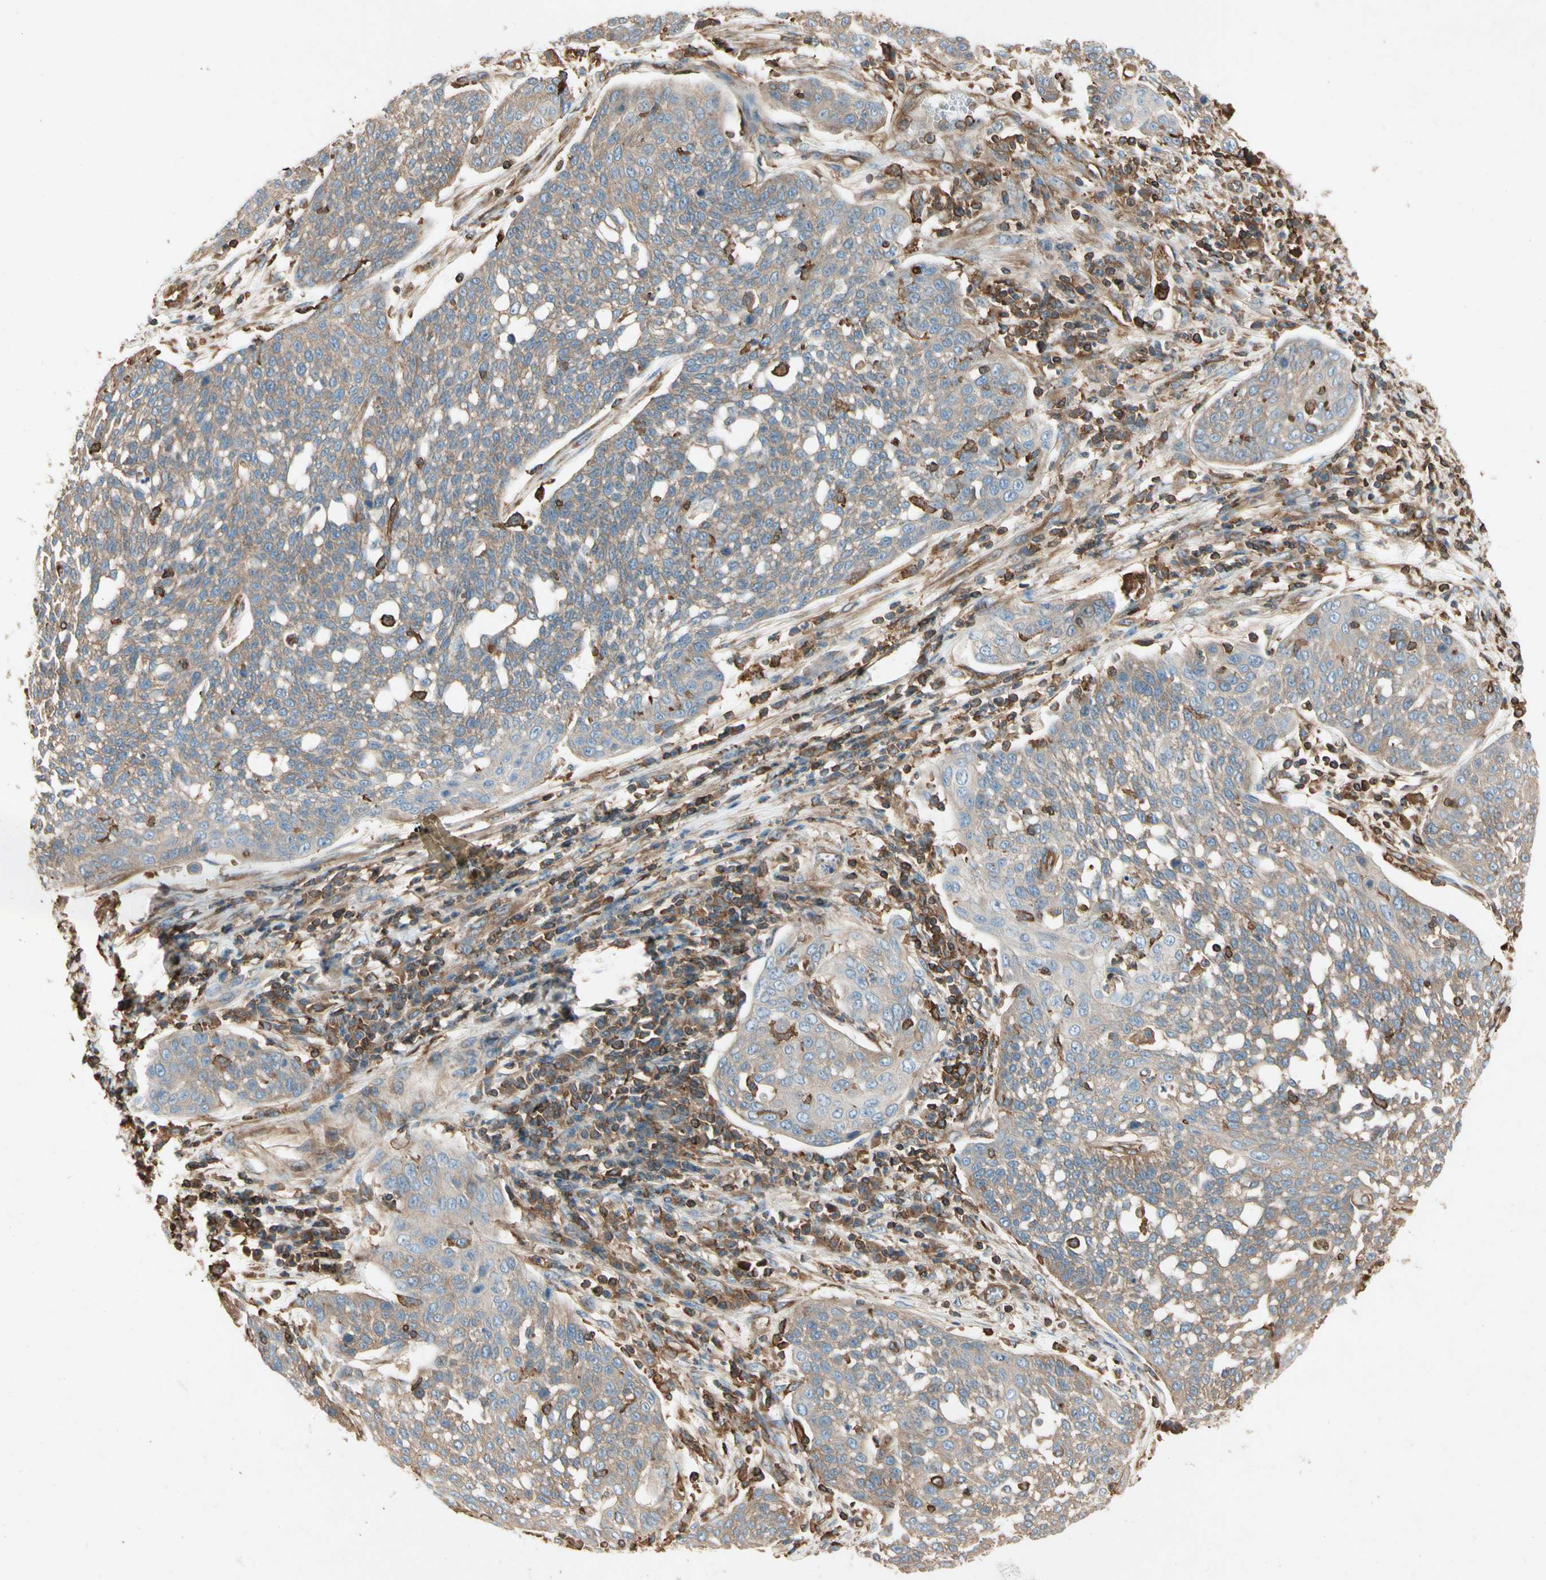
{"staining": {"intensity": "moderate", "quantity": ">75%", "location": "cytoplasmic/membranous"}, "tissue": "cervical cancer", "cell_type": "Tumor cells", "image_type": "cancer", "snomed": [{"axis": "morphology", "description": "Squamous cell carcinoma, NOS"}, {"axis": "topography", "description": "Cervix"}], "caption": "The histopathology image reveals staining of cervical squamous cell carcinoma, revealing moderate cytoplasmic/membranous protein expression (brown color) within tumor cells. (DAB (3,3'-diaminobenzidine) IHC with brightfield microscopy, high magnification).", "gene": "ARPC2", "patient": {"sex": "female", "age": 34}}